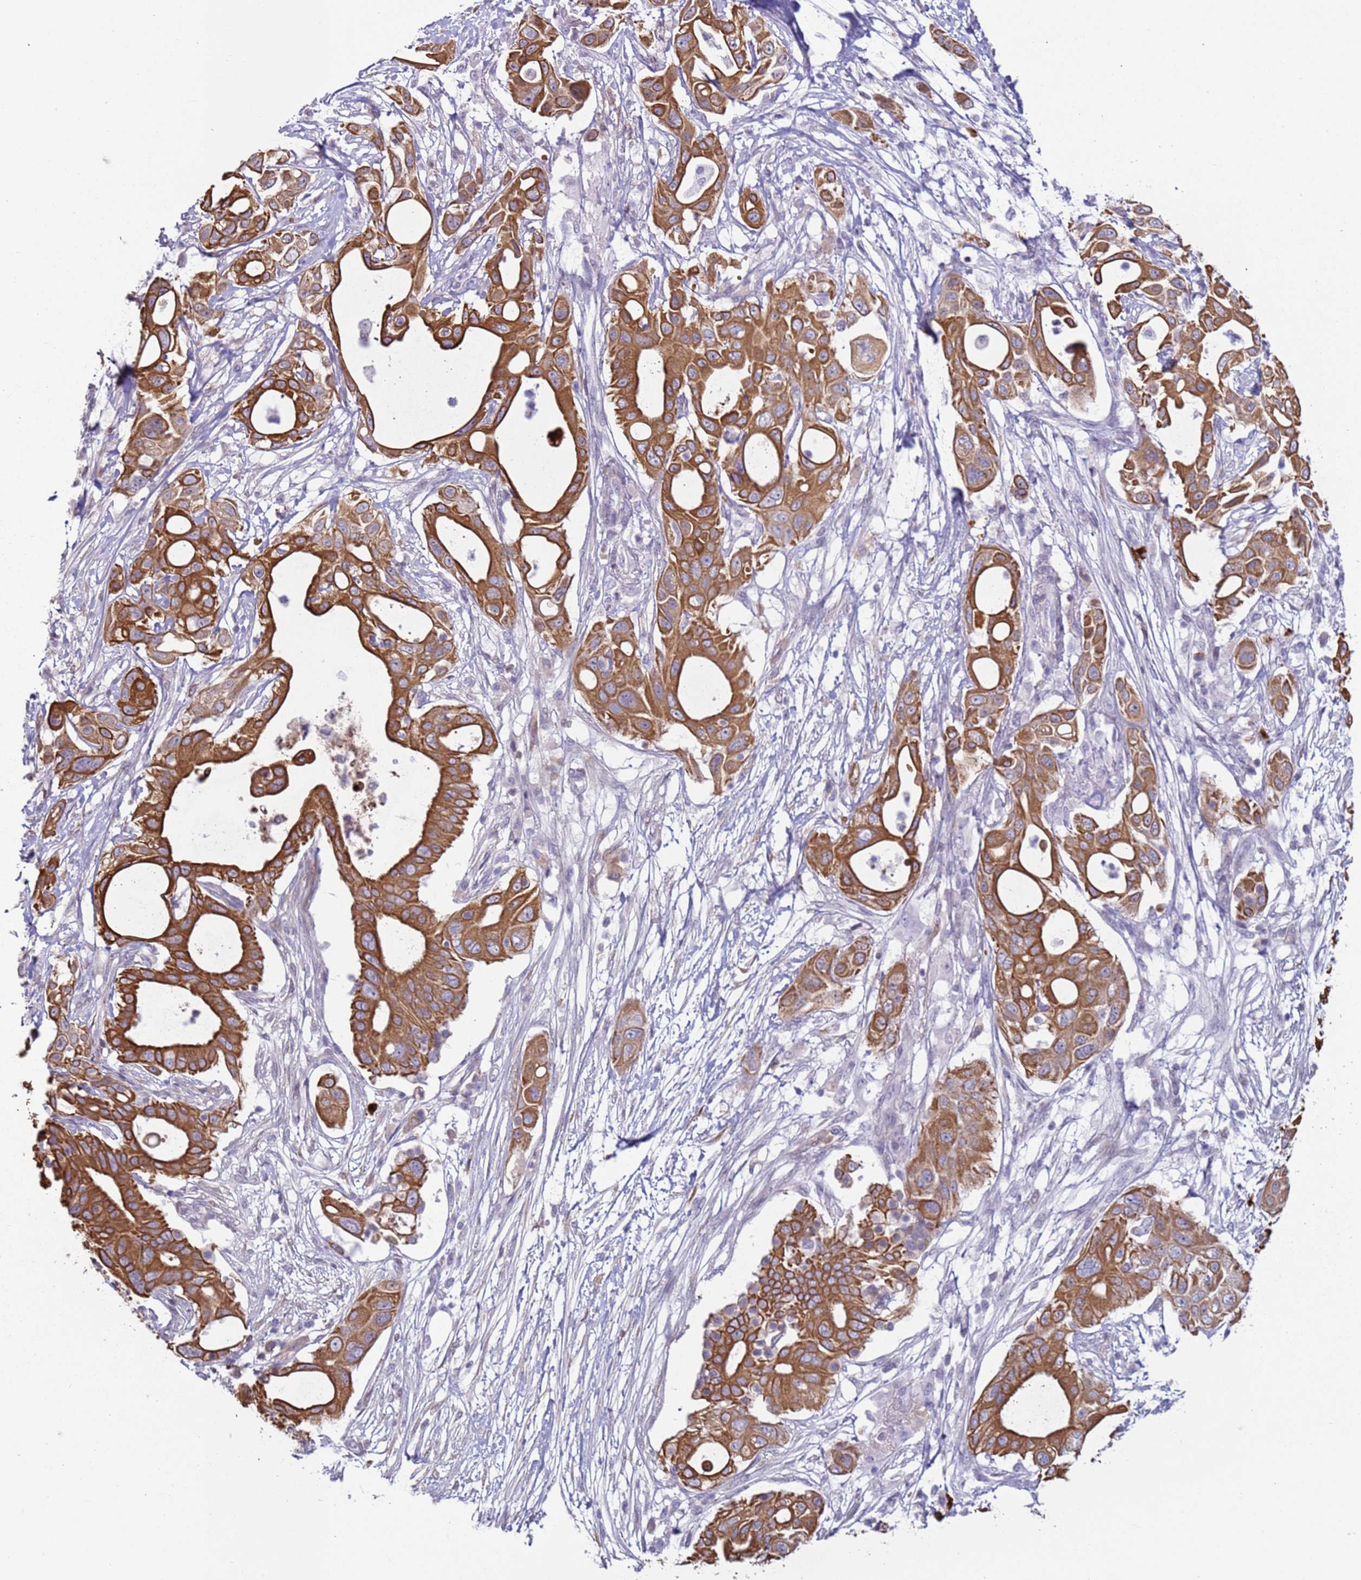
{"staining": {"intensity": "moderate", "quantity": ">75%", "location": "cytoplasmic/membranous"}, "tissue": "pancreatic cancer", "cell_type": "Tumor cells", "image_type": "cancer", "snomed": [{"axis": "morphology", "description": "Adenocarcinoma, NOS"}, {"axis": "topography", "description": "Pancreas"}], "caption": "The photomicrograph reveals immunohistochemical staining of adenocarcinoma (pancreatic). There is moderate cytoplasmic/membranous staining is identified in about >75% of tumor cells.", "gene": "NPAP1", "patient": {"sex": "male", "age": 68}}